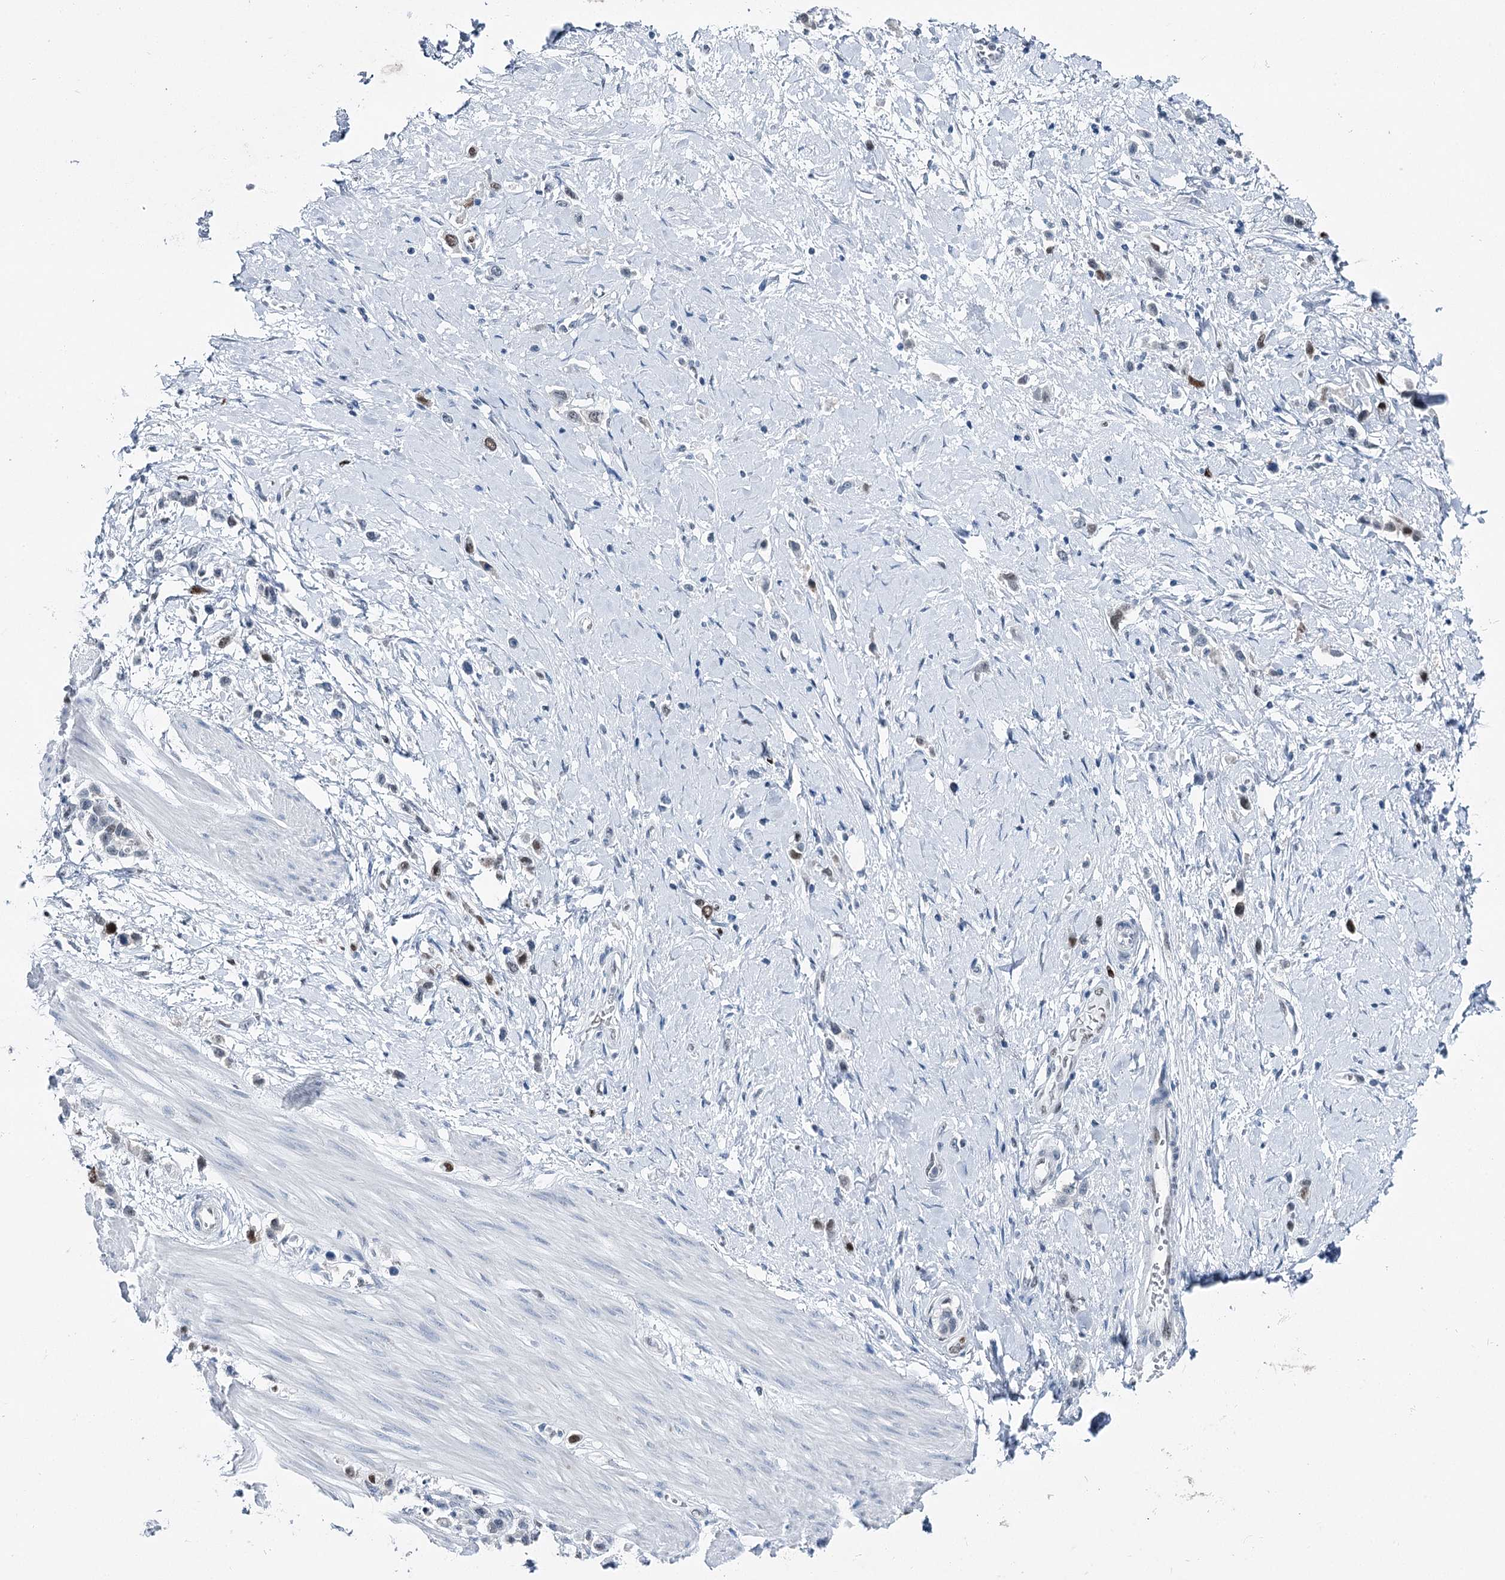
{"staining": {"intensity": "weak", "quantity": "<25%", "location": "nuclear"}, "tissue": "stomach cancer", "cell_type": "Tumor cells", "image_type": "cancer", "snomed": [{"axis": "morphology", "description": "Adenocarcinoma, NOS"}, {"axis": "topography", "description": "Stomach"}], "caption": "There is no significant positivity in tumor cells of adenocarcinoma (stomach). The staining is performed using DAB (3,3'-diaminobenzidine) brown chromogen with nuclei counter-stained in using hematoxylin.", "gene": "HAT1", "patient": {"sex": "female", "age": 65}}